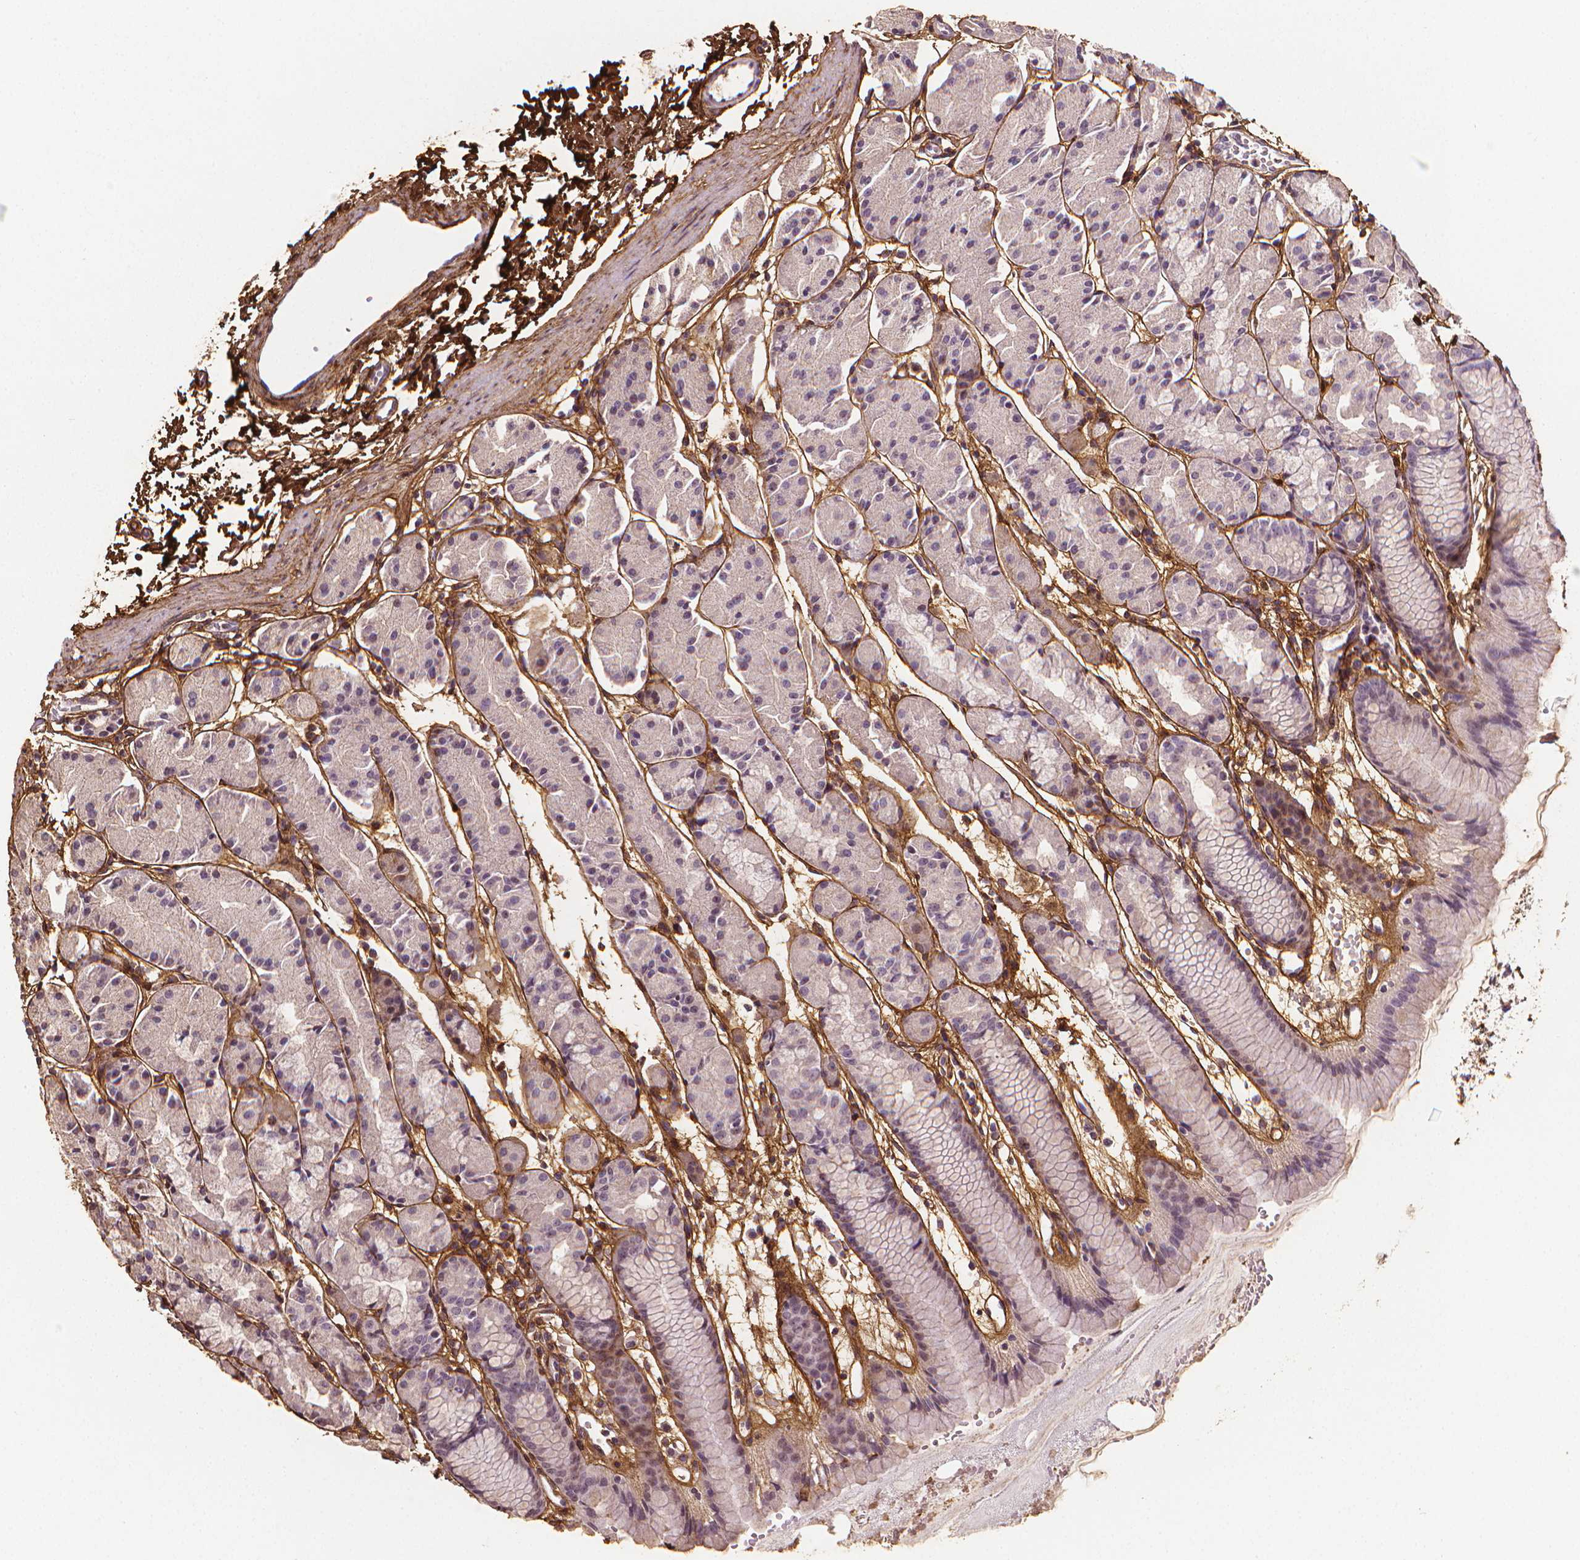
{"staining": {"intensity": "weak", "quantity": "<25%", "location": "cytoplasmic/membranous"}, "tissue": "stomach", "cell_type": "Glandular cells", "image_type": "normal", "snomed": [{"axis": "morphology", "description": "Normal tissue, NOS"}, {"axis": "topography", "description": "Stomach, upper"}], "caption": "IHC of benign stomach exhibits no expression in glandular cells.", "gene": "DCN", "patient": {"sex": "male", "age": 47}}